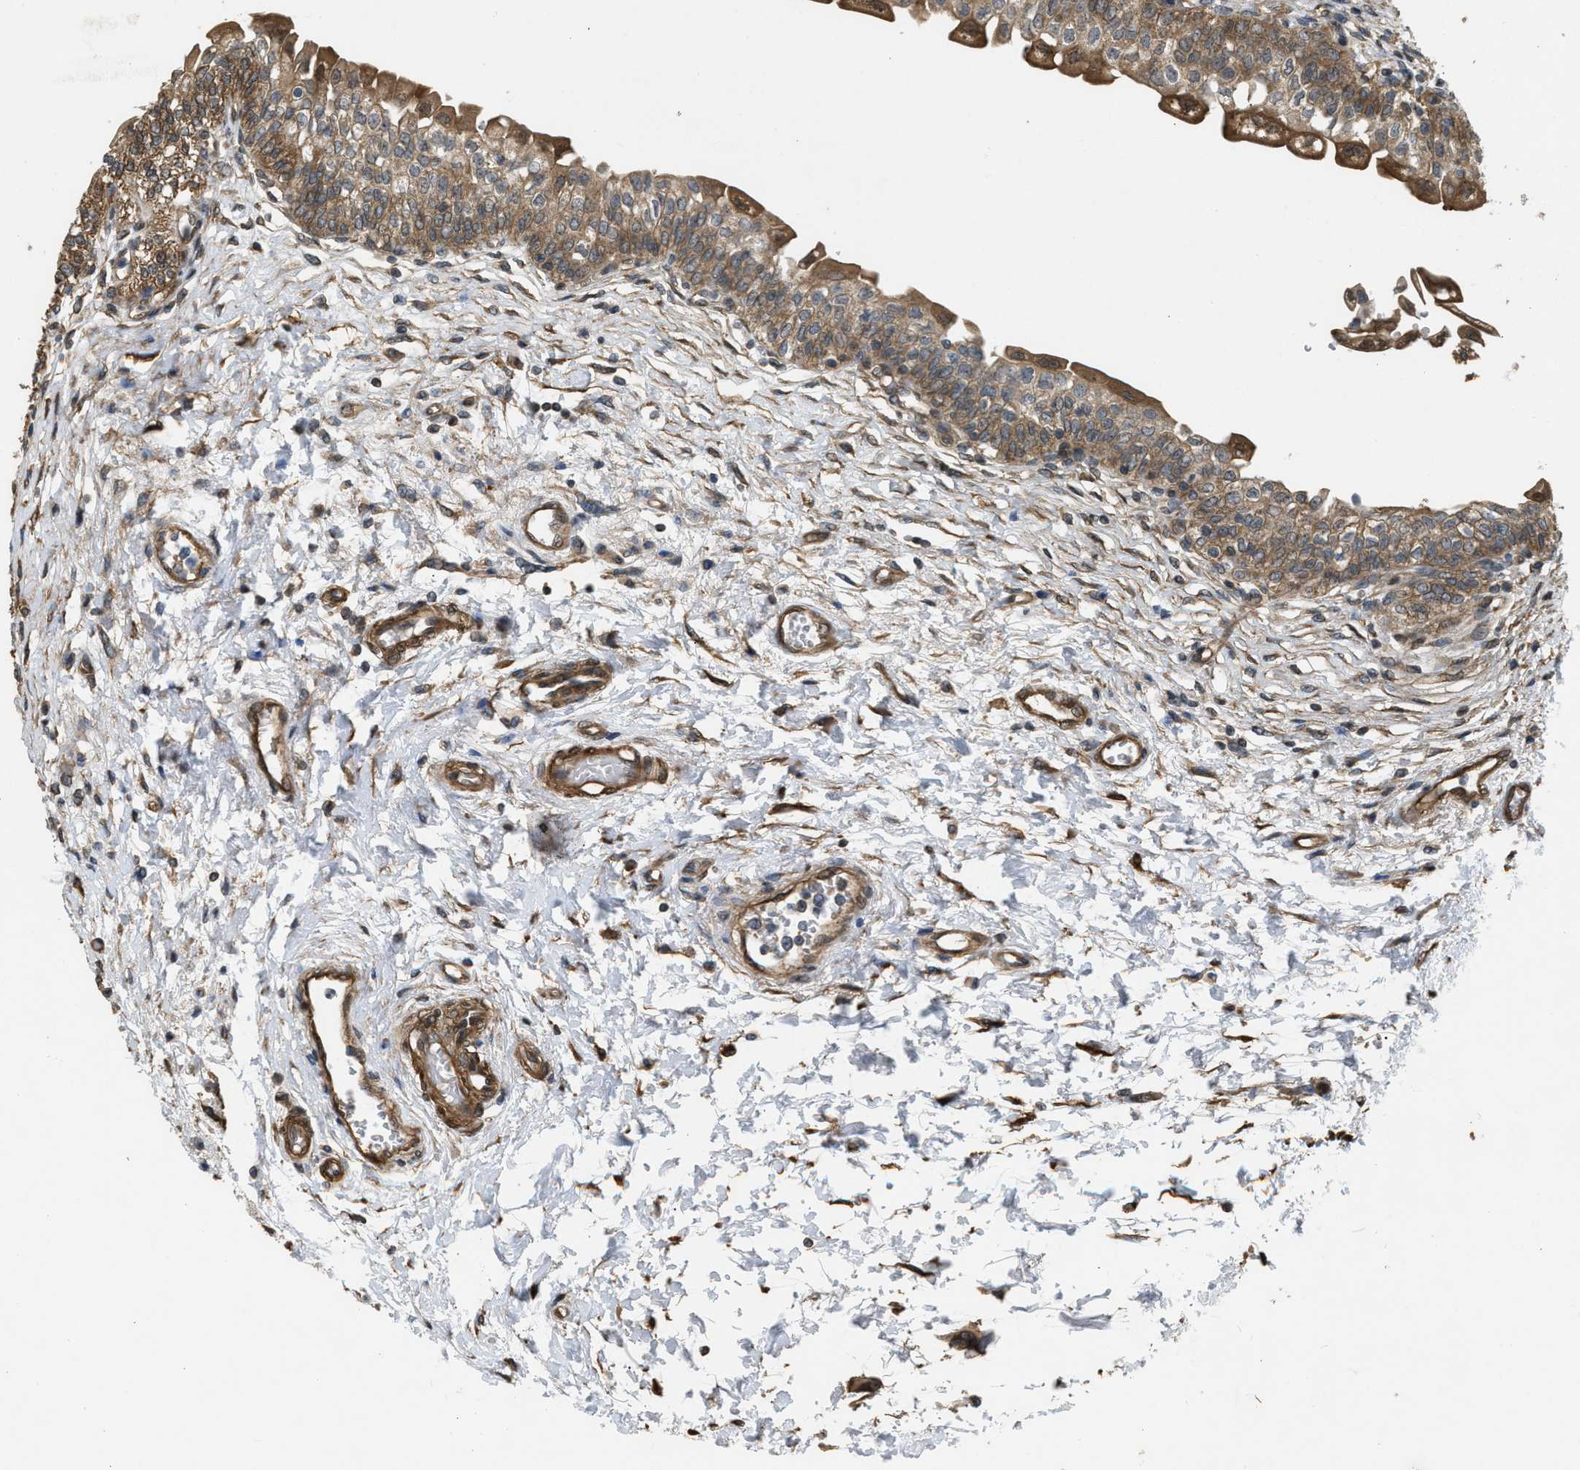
{"staining": {"intensity": "moderate", "quantity": ">75%", "location": "cytoplasmic/membranous"}, "tissue": "urinary bladder", "cell_type": "Urothelial cells", "image_type": "normal", "snomed": [{"axis": "morphology", "description": "Normal tissue, NOS"}, {"axis": "topography", "description": "Urinary bladder"}], "caption": "Immunohistochemistry (IHC) histopathology image of unremarkable urinary bladder: urinary bladder stained using immunohistochemistry (IHC) exhibits medium levels of moderate protein expression localized specifically in the cytoplasmic/membranous of urothelial cells, appearing as a cytoplasmic/membranous brown color.", "gene": "BAG3", "patient": {"sex": "male", "age": 55}}